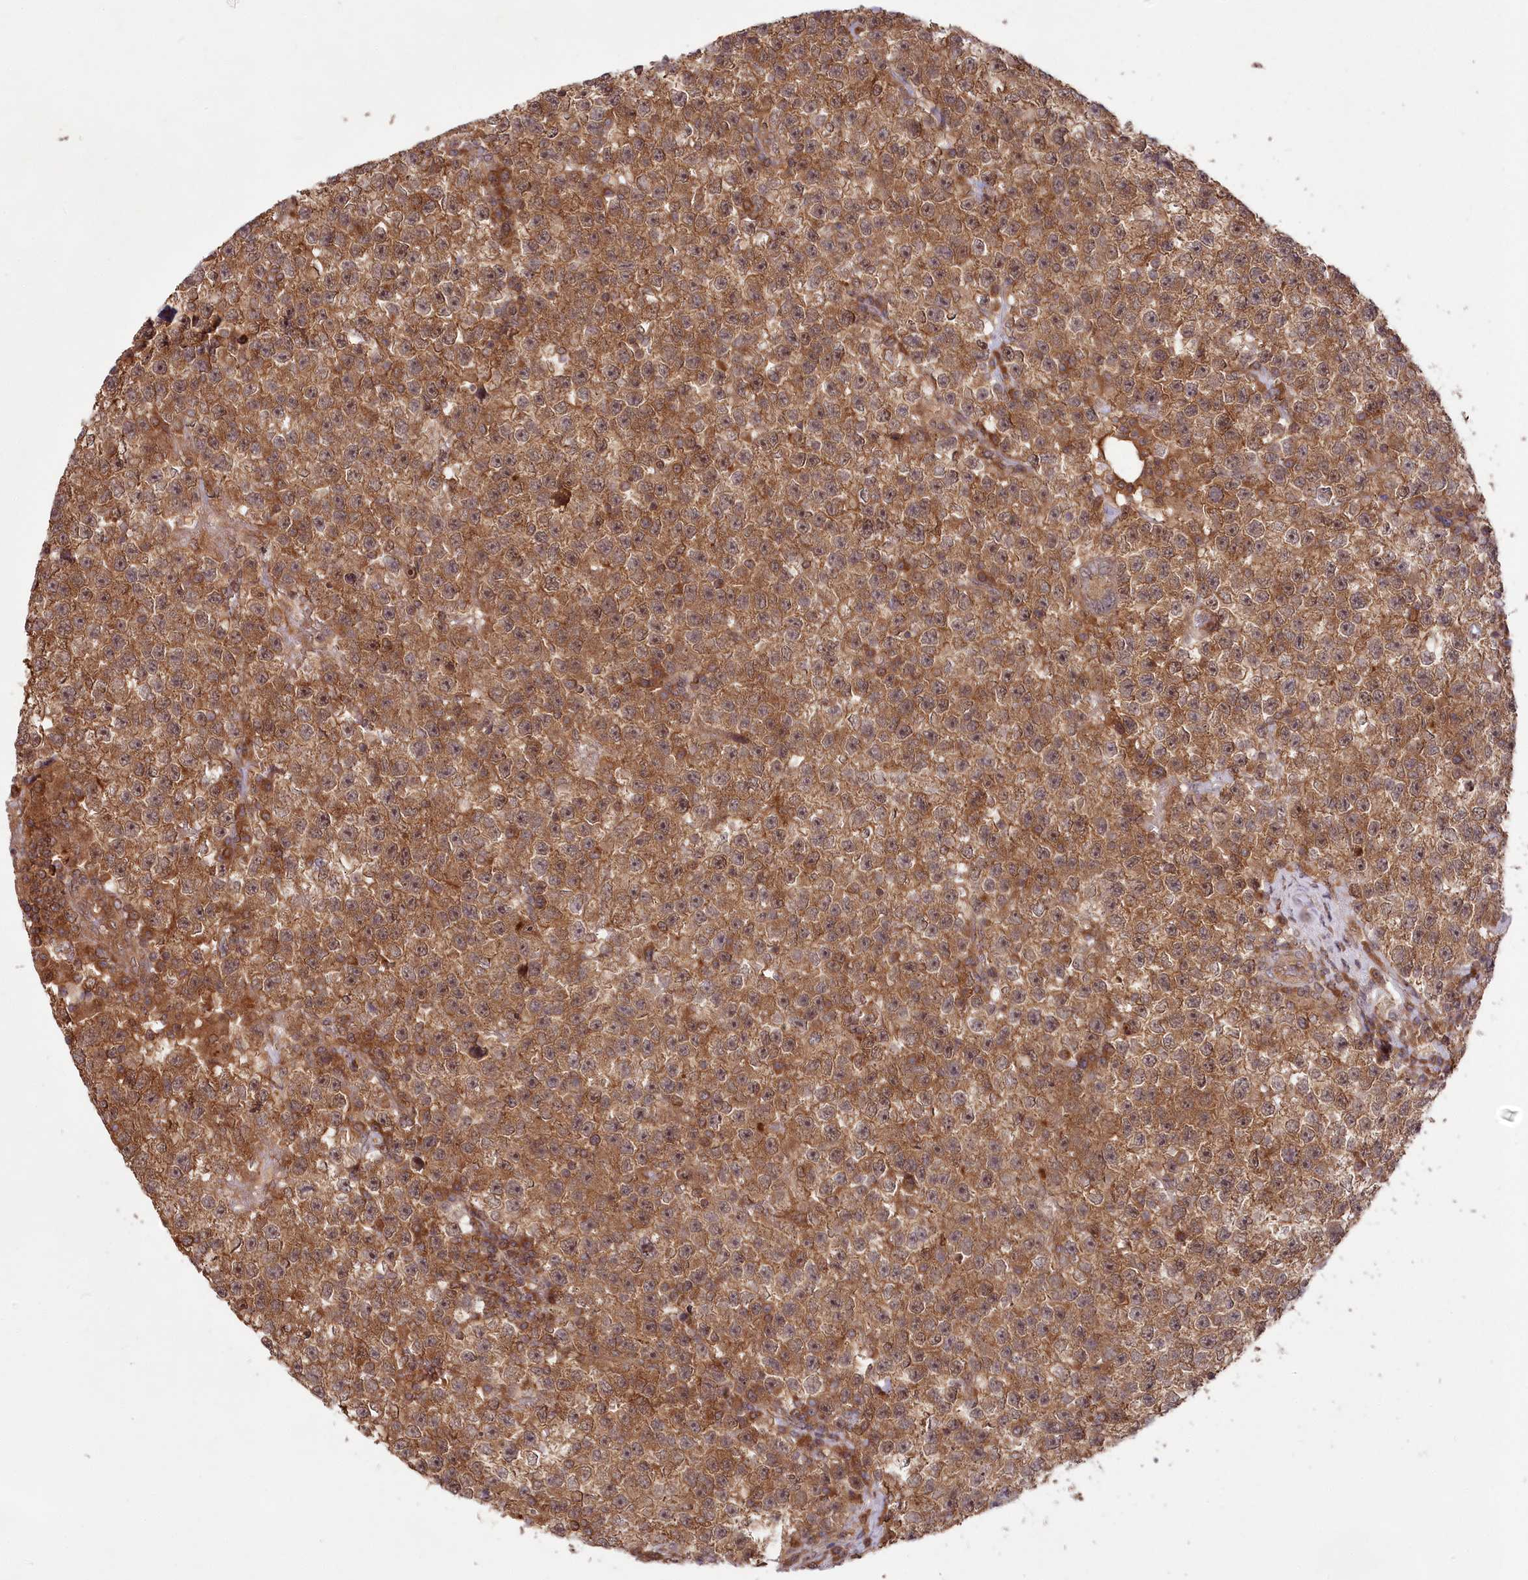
{"staining": {"intensity": "moderate", "quantity": ">75%", "location": "cytoplasmic/membranous,nuclear"}, "tissue": "testis cancer", "cell_type": "Tumor cells", "image_type": "cancer", "snomed": [{"axis": "morphology", "description": "Seminoma, NOS"}, {"axis": "topography", "description": "Testis"}], "caption": "Seminoma (testis) was stained to show a protein in brown. There is medium levels of moderate cytoplasmic/membranous and nuclear expression in about >75% of tumor cells.", "gene": "TBCA", "patient": {"sex": "male", "age": 22}}